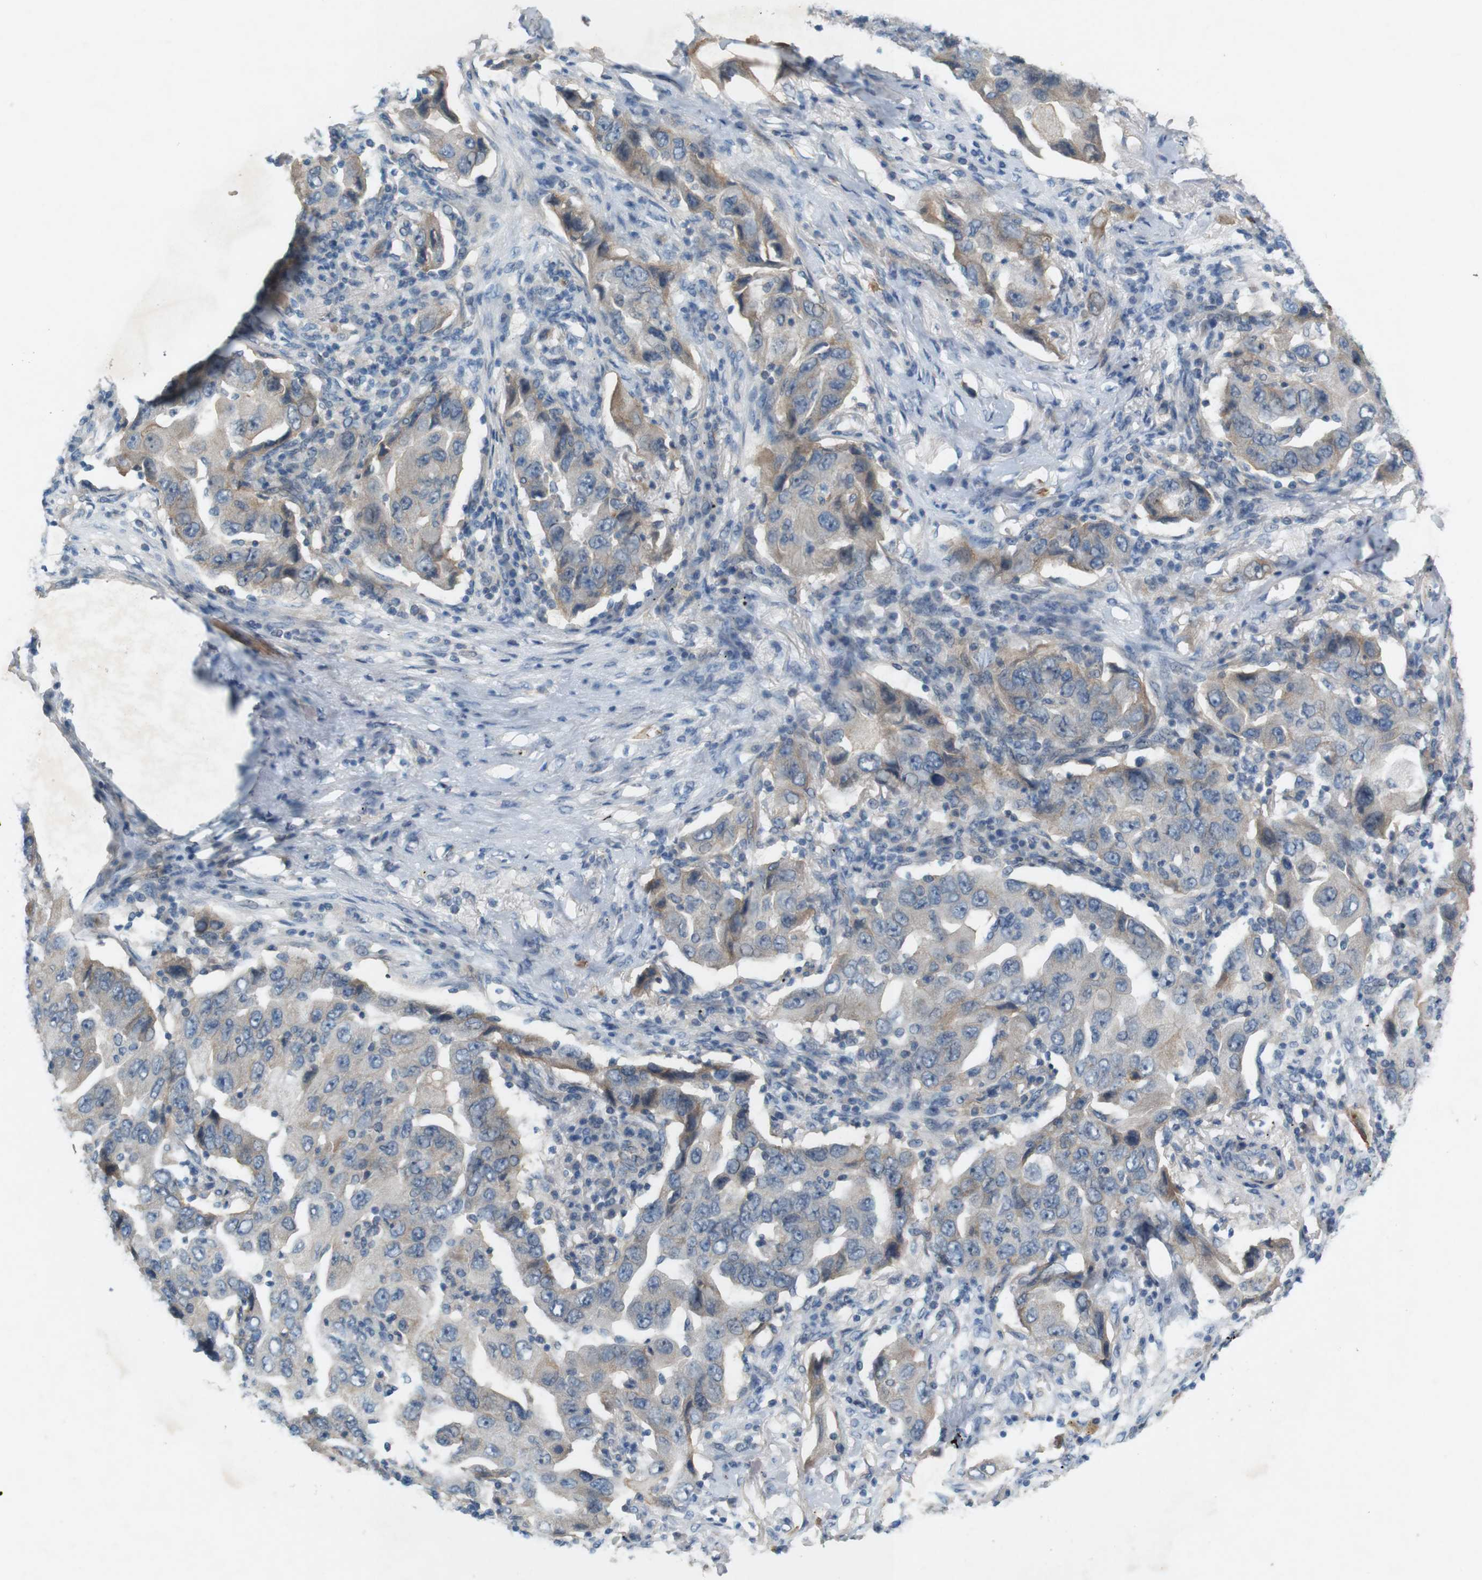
{"staining": {"intensity": "weak", "quantity": ">75%", "location": "cytoplasmic/membranous"}, "tissue": "lung cancer", "cell_type": "Tumor cells", "image_type": "cancer", "snomed": [{"axis": "morphology", "description": "Adenocarcinoma, NOS"}, {"axis": "topography", "description": "Lung"}], "caption": "Protein expression analysis of lung cancer (adenocarcinoma) shows weak cytoplasmic/membranous positivity in approximately >75% of tumor cells.", "gene": "PVR", "patient": {"sex": "female", "age": 65}}